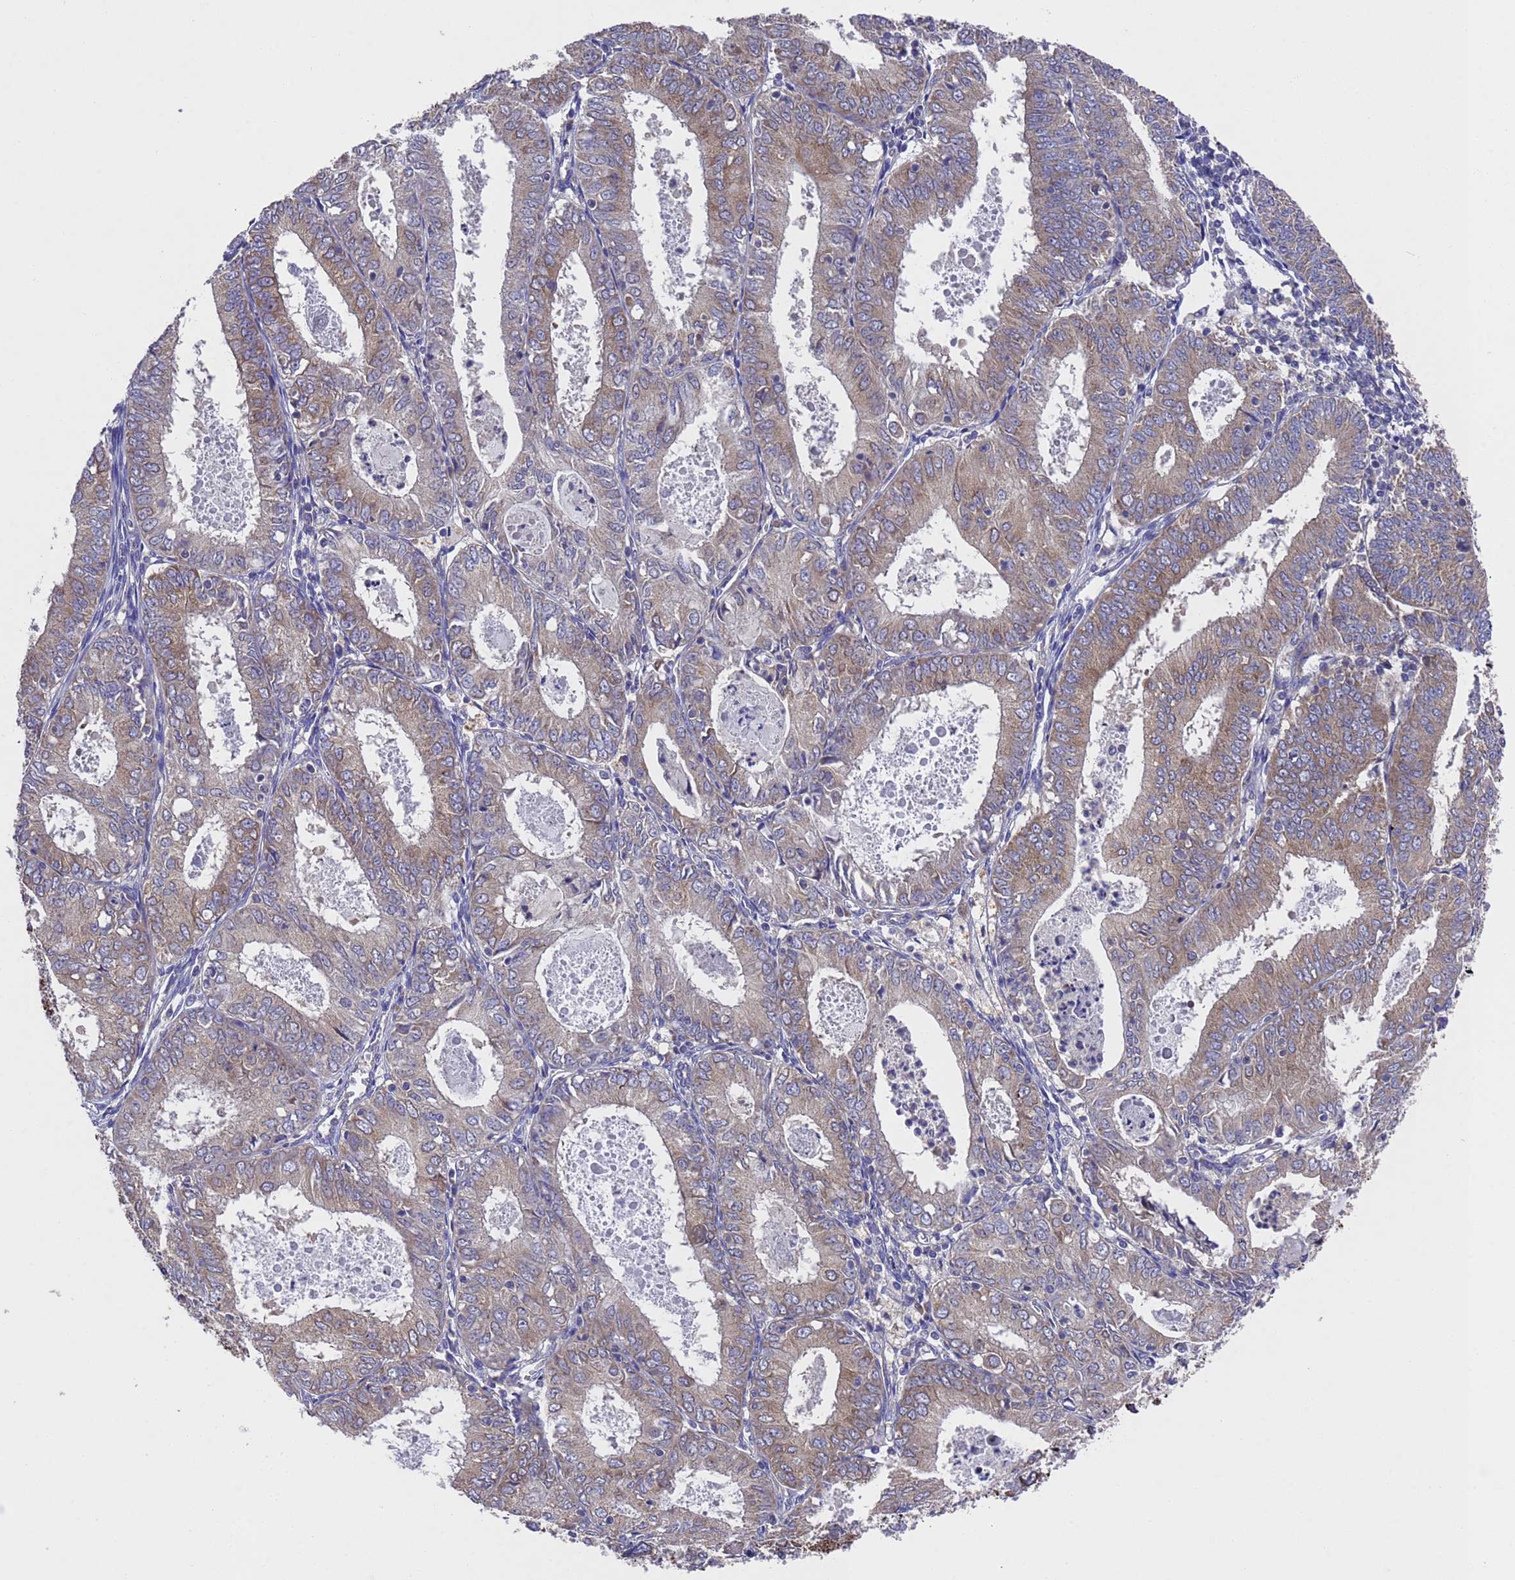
{"staining": {"intensity": "weak", "quantity": "25%-75%", "location": "cytoplasmic/membranous"}, "tissue": "endometrial cancer", "cell_type": "Tumor cells", "image_type": "cancer", "snomed": [{"axis": "morphology", "description": "Adenocarcinoma, NOS"}, {"axis": "topography", "description": "Endometrium"}], "caption": "Weak cytoplasmic/membranous protein expression is present in approximately 25%-75% of tumor cells in endometrial cancer.", "gene": "DCAF12L2", "patient": {"sex": "female", "age": 57}}